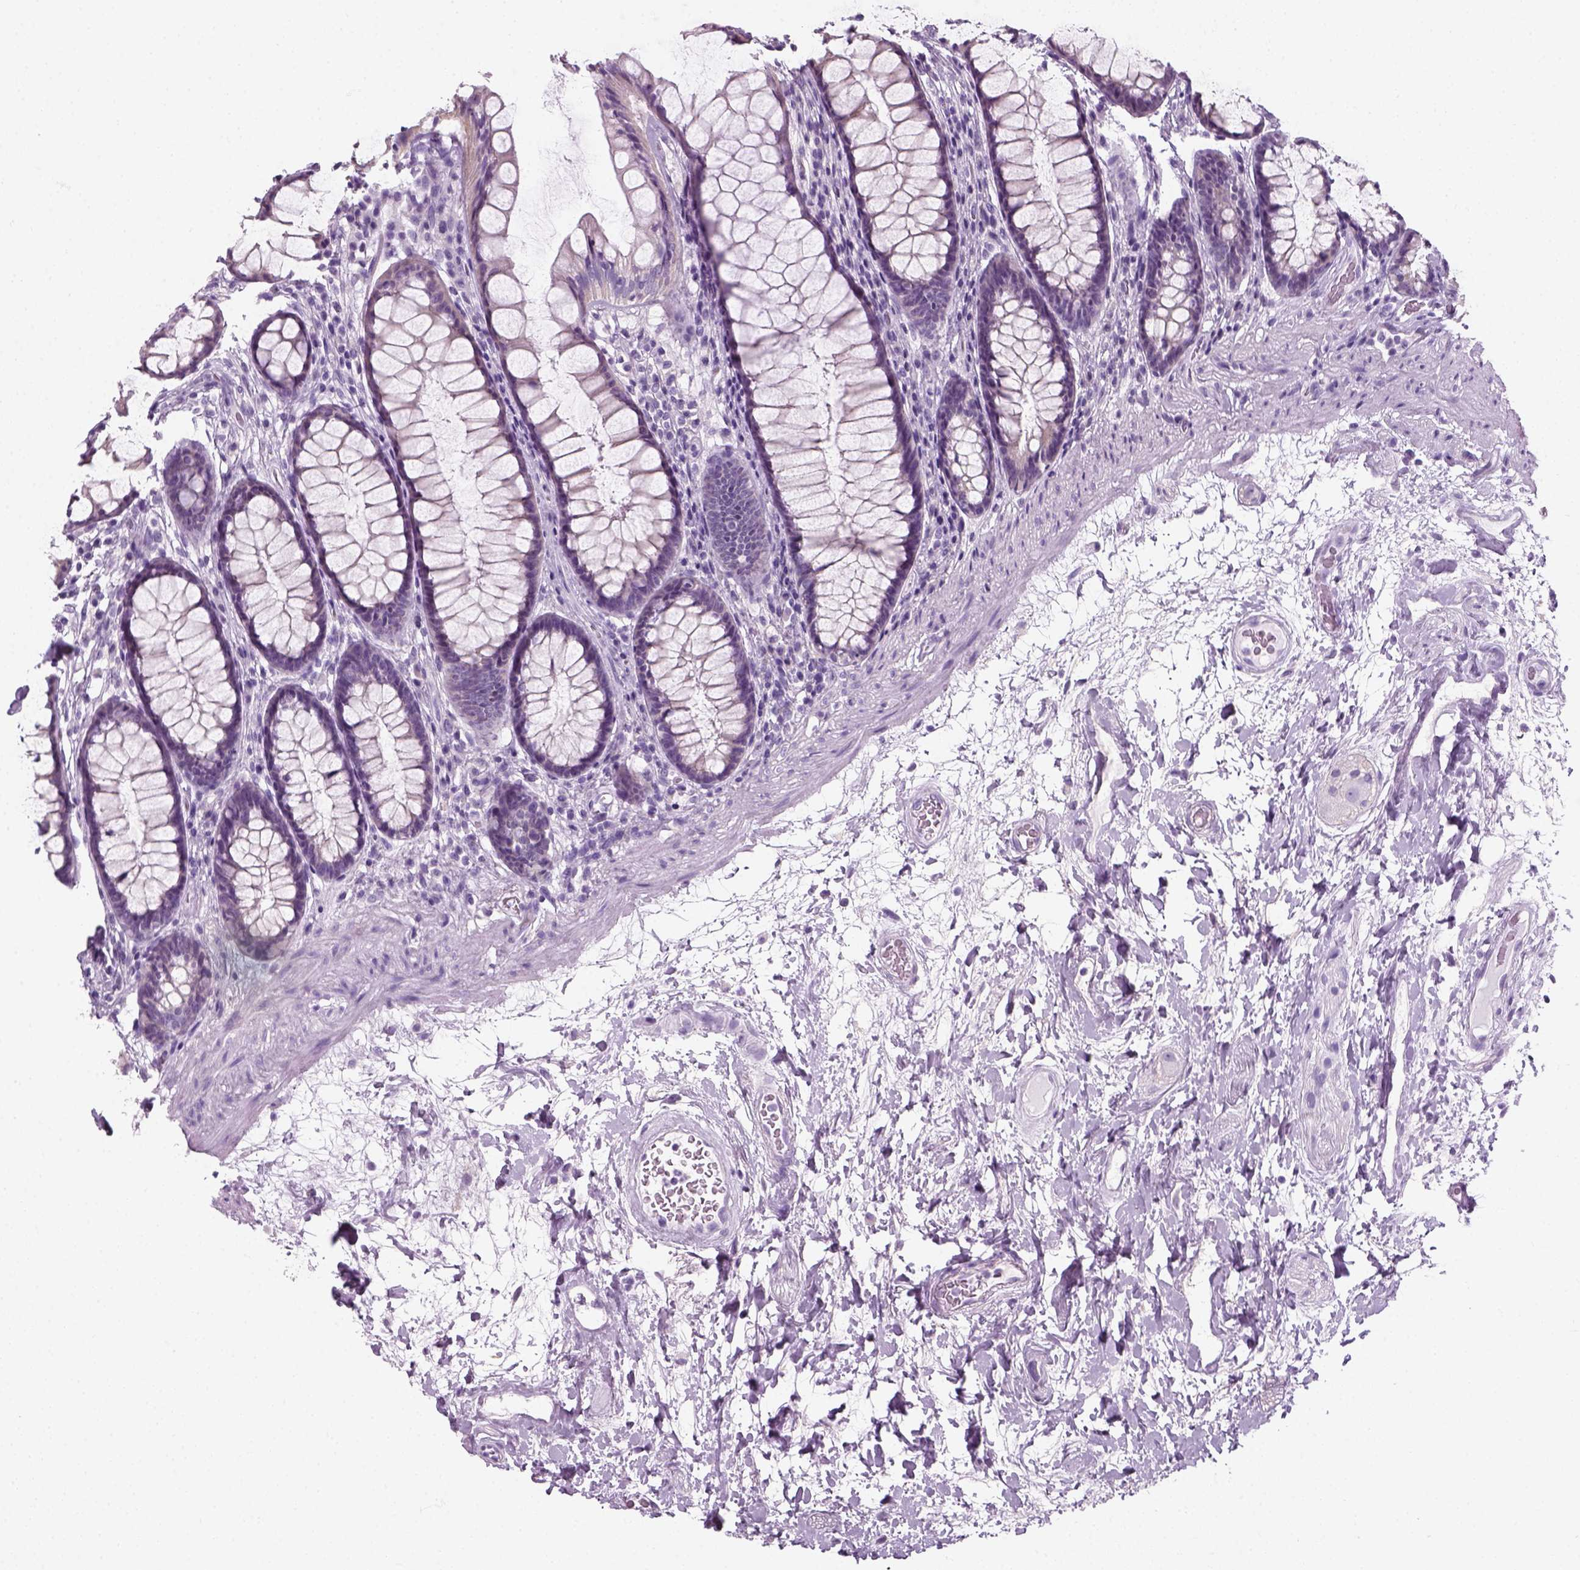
{"staining": {"intensity": "negative", "quantity": "none", "location": "none"}, "tissue": "rectum", "cell_type": "Glandular cells", "image_type": "normal", "snomed": [{"axis": "morphology", "description": "Normal tissue, NOS"}, {"axis": "topography", "description": "Rectum"}], "caption": "Immunohistochemistry (IHC) of unremarkable rectum demonstrates no staining in glandular cells. (DAB (3,3'-diaminobenzidine) immunohistochemistry (IHC) visualized using brightfield microscopy, high magnification).", "gene": "SLC12A5", "patient": {"sex": "male", "age": 72}}